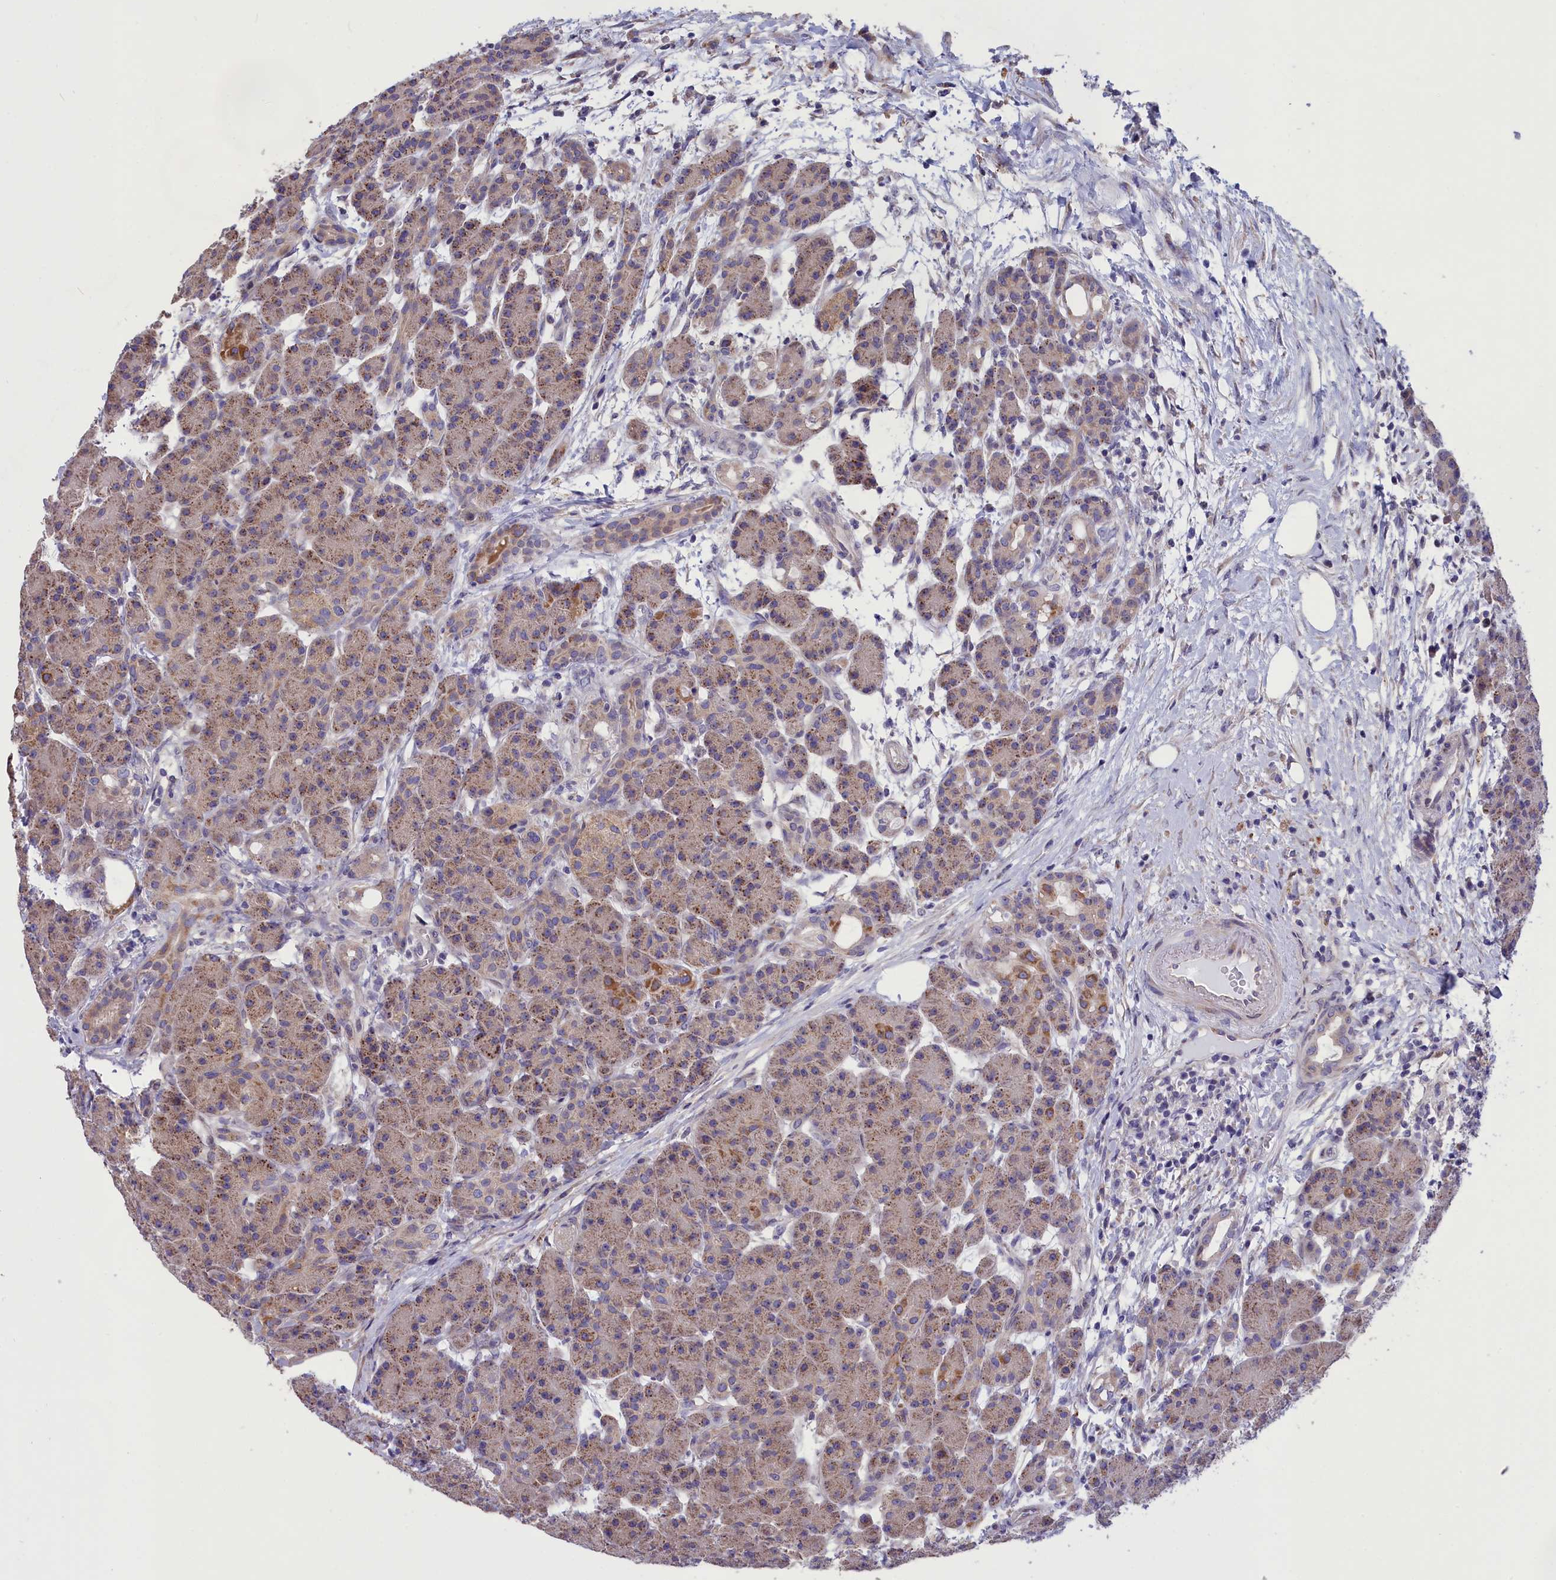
{"staining": {"intensity": "moderate", "quantity": ">75%", "location": "cytoplasmic/membranous"}, "tissue": "pancreas", "cell_type": "Exocrine glandular cells", "image_type": "normal", "snomed": [{"axis": "morphology", "description": "Normal tissue, NOS"}, {"axis": "topography", "description": "Pancreas"}], "caption": "Pancreas stained with DAB immunohistochemistry (IHC) displays medium levels of moderate cytoplasmic/membranous expression in approximately >75% of exocrine glandular cells. (DAB IHC with brightfield microscopy, high magnification).", "gene": "CYP2U1", "patient": {"sex": "male", "age": 63}}